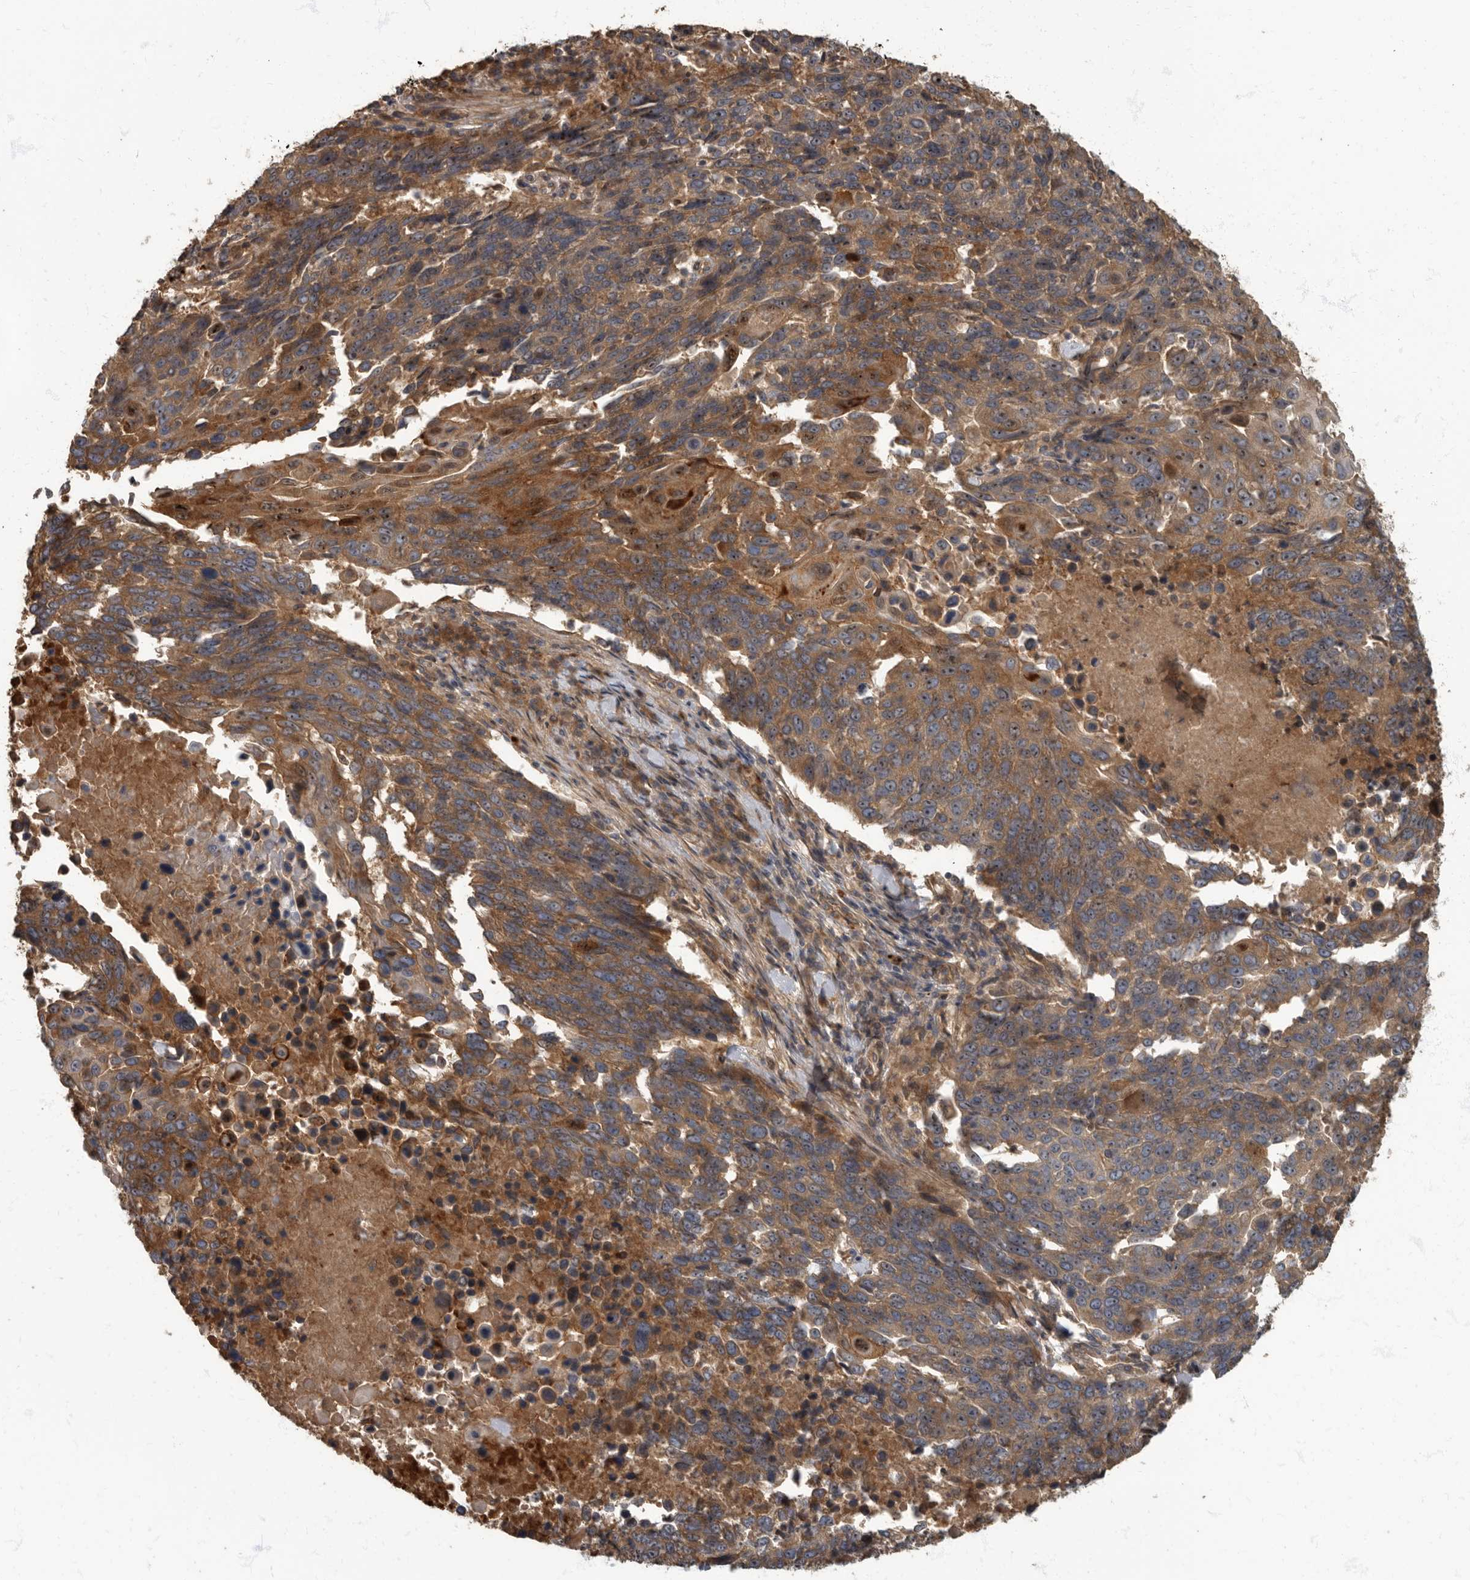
{"staining": {"intensity": "strong", "quantity": "25%-75%", "location": "cytoplasmic/membranous"}, "tissue": "lung cancer", "cell_type": "Tumor cells", "image_type": "cancer", "snomed": [{"axis": "morphology", "description": "Squamous cell carcinoma, NOS"}, {"axis": "topography", "description": "Lung"}], "caption": "A brown stain shows strong cytoplasmic/membranous staining of a protein in squamous cell carcinoma (lung) tumor cells.", "gene": "DAAM1", "patient": {"sex": "male", "age": 66}}